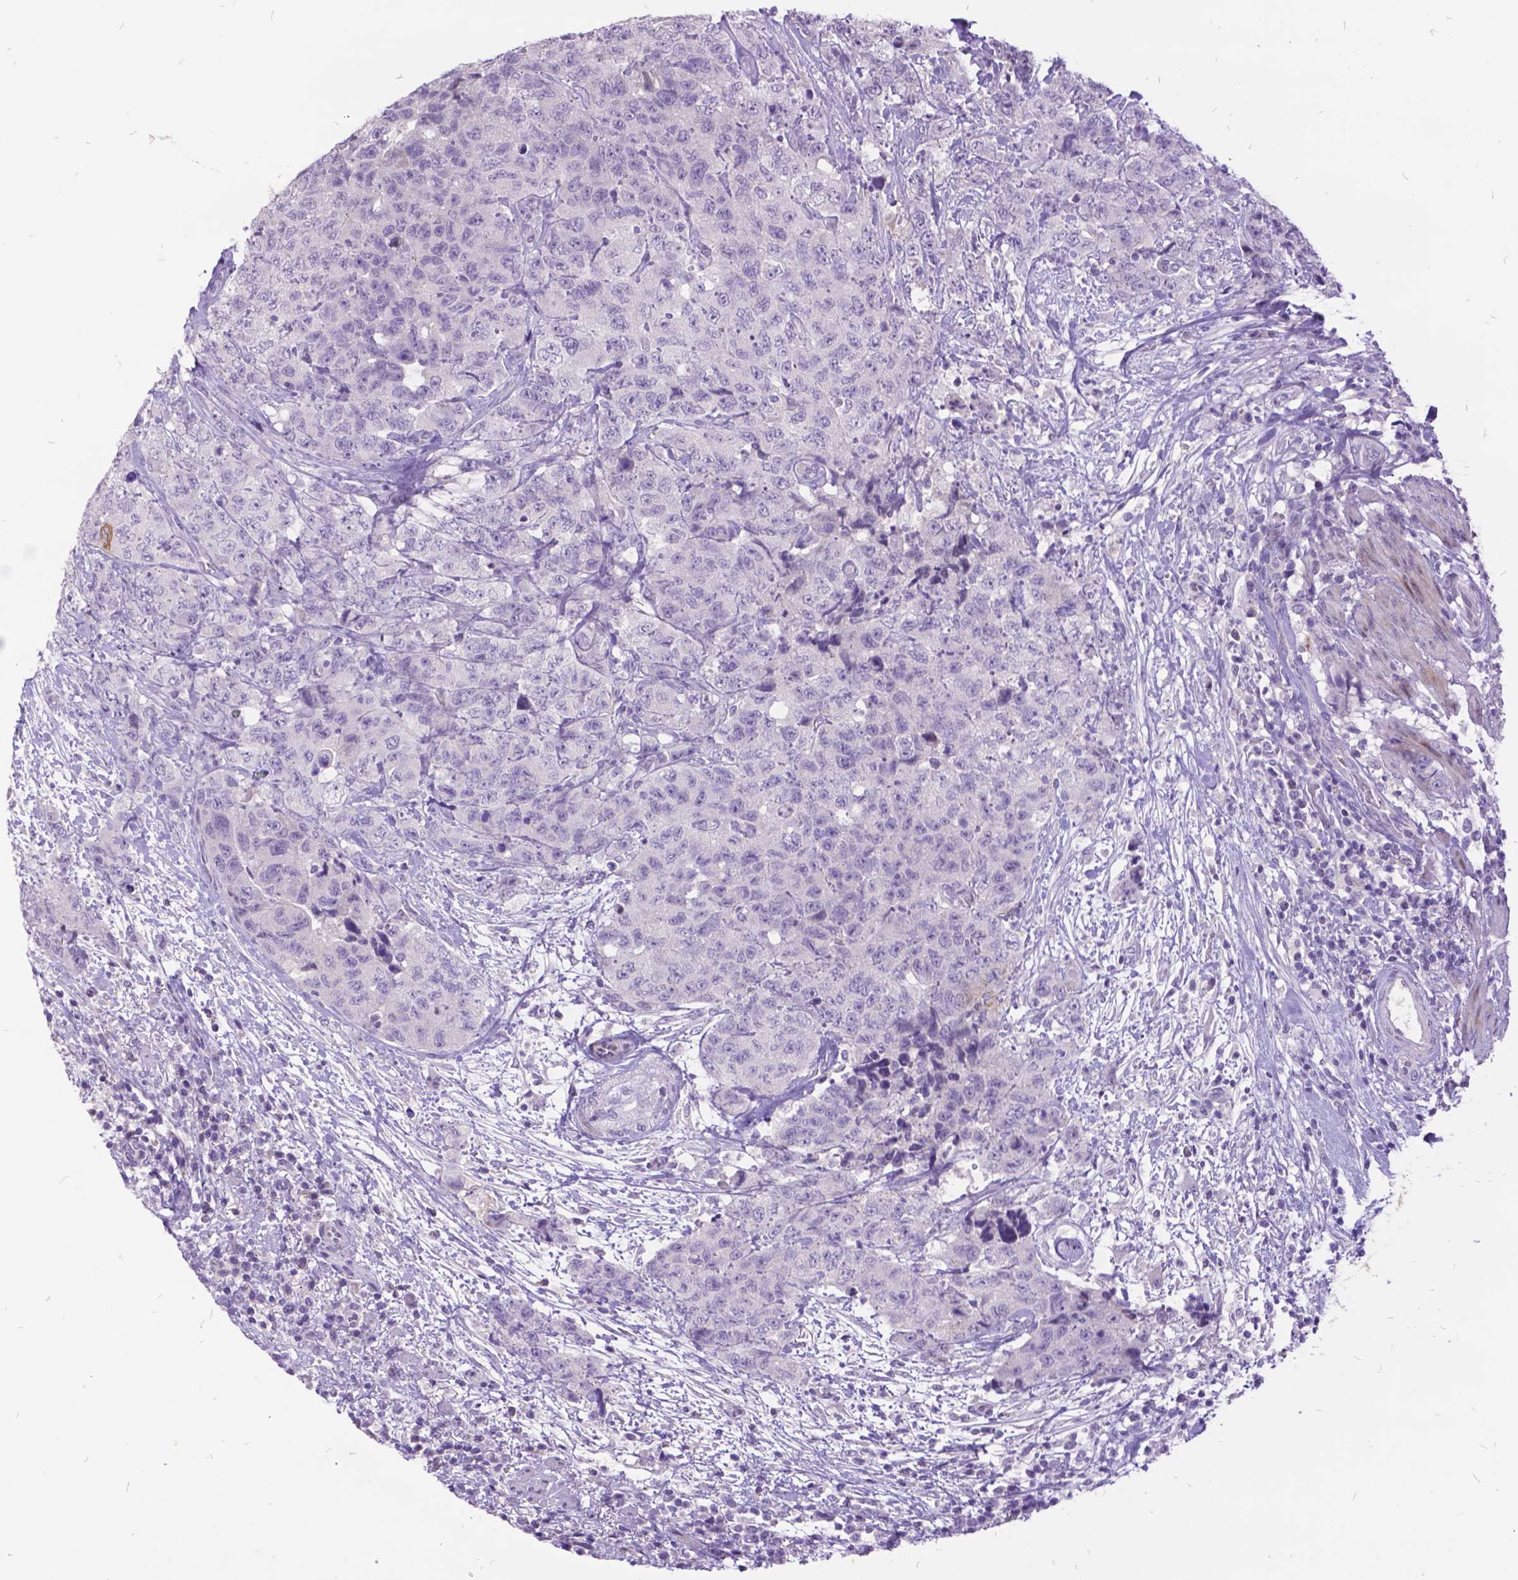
{"staining": {"intensity": "negative", "quantity": "none", "location": "none"}, "tissue": "urothelial cancer", "cell_type": "Tumor cells", "image_type": "cancer", "snomed": [{"axis": "morphology", "description": "Urothelial carcinoma, High grade"}, {"axis": "topography", "description": "Urinary bladder"}], "caption": "Tumor cells are negative for brown protein staining in high-grade urothelial carcinoma.", "gene": "ITGB6", "patient": {"sex": "female", "age": 78}}